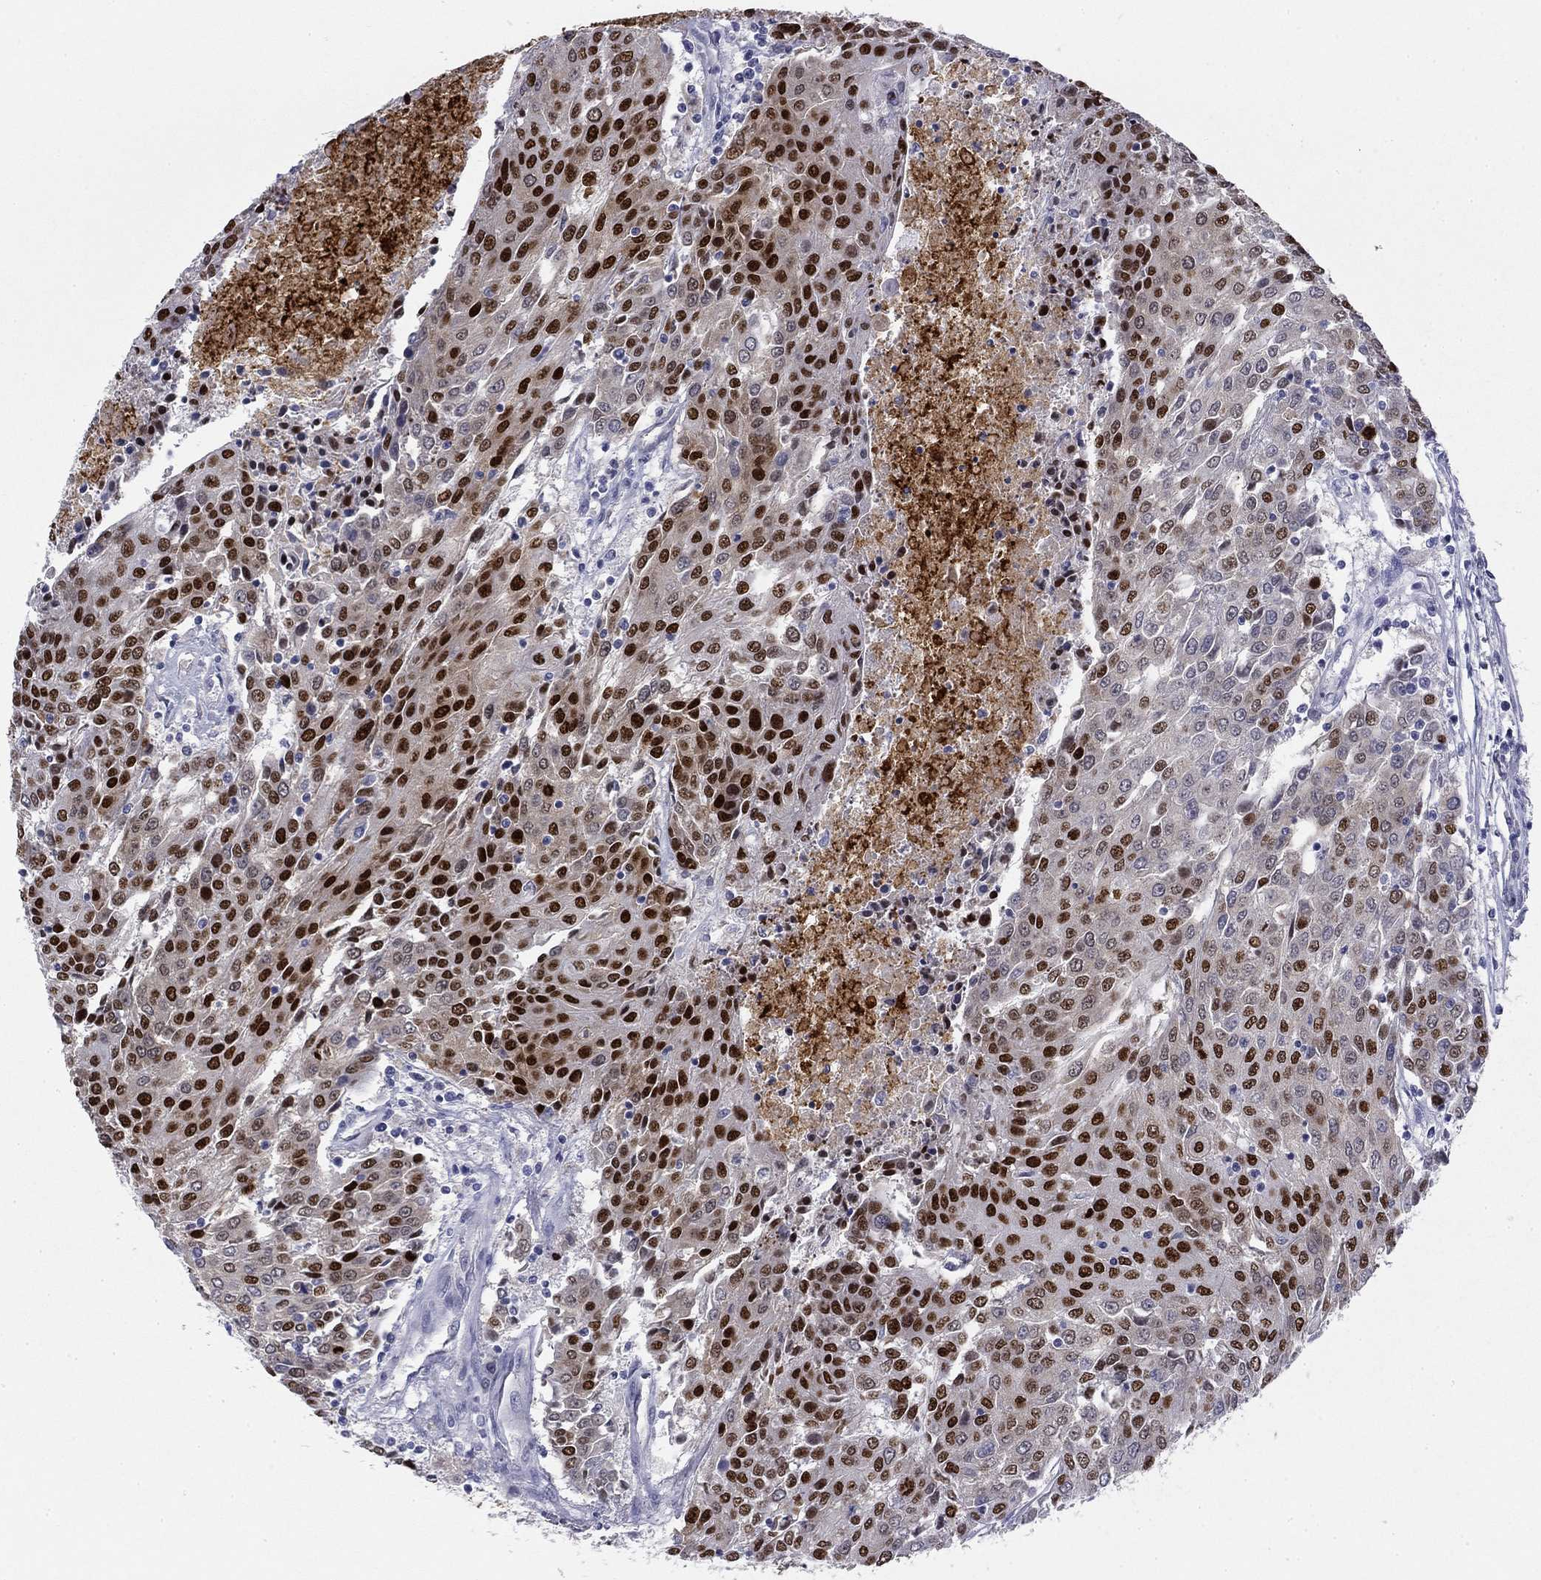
{"staining": {"intensity": "strong", "quantity": ">75%", "location": "nuclear"}, "tissue": "urothelial cancer", "cell_type": "Tumor cells", "image_type": "cancer", "snomed": [{"axis": "morphology", "description": "Urothelial carcinoma, High grade"}, {"axis": "topography", "description": "Urinary bladder"}], "caption": "Urothelial cancer stained with DAB IHC shows high levels of strong nuclear positivity in about >75% of tumor cells.", "gene": "TFAP2B", "patient": {"sex": "female", "age": 85}}